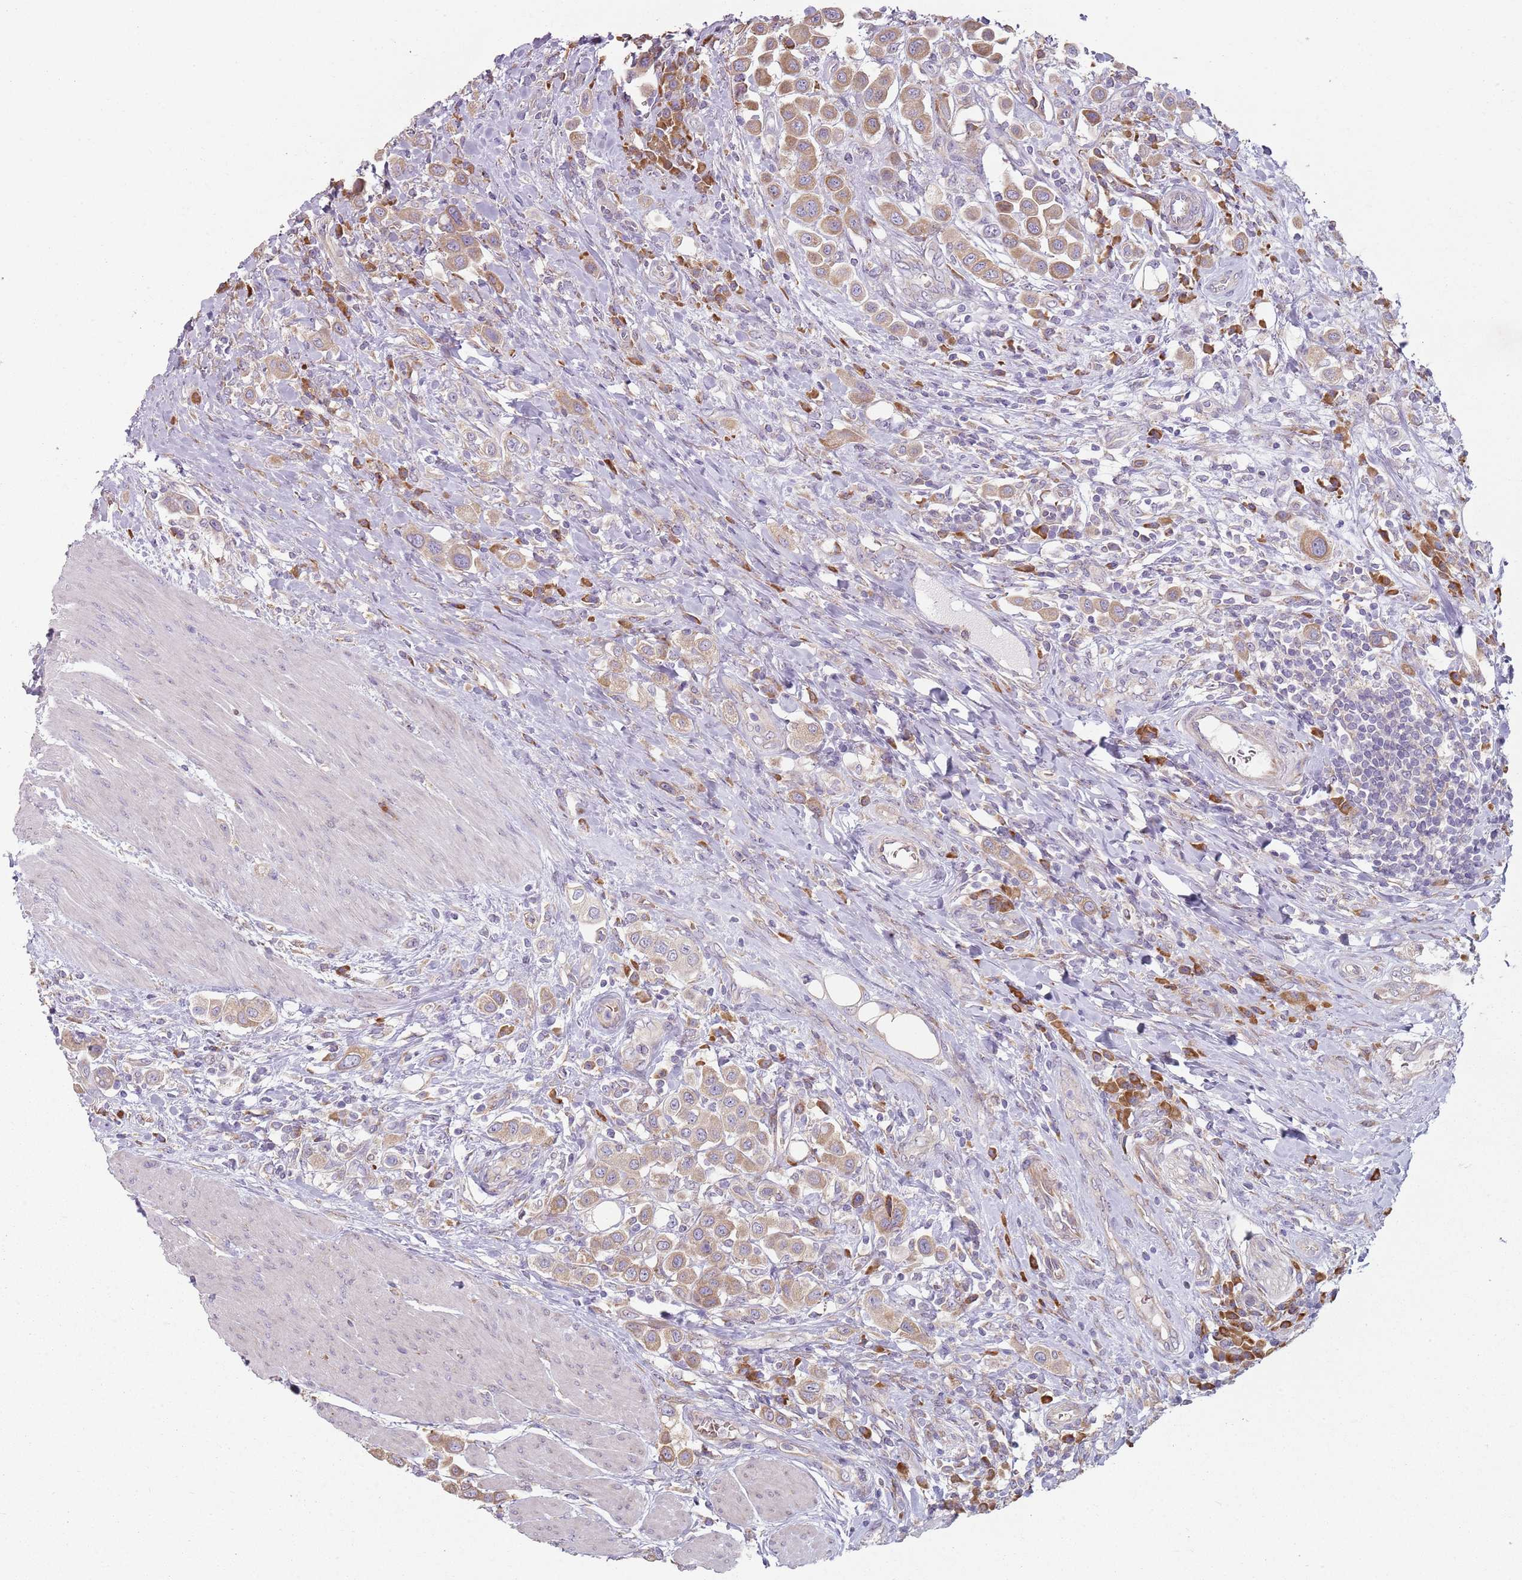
{"staining": {"intensity": "moderate", "quantity": "25%-75%", "location": "cytoplasmic/membranous"}, "tissue": "urothelial cancer", "cell_type": "Tumor cells", "image_type": "cancer", "snomed": [{"axis": "morphology", "description": "Urothelial carcinoma, High grade"}, {"axis": "topography", "description": "Urinary bladder"}], "caption": "Human urothelial cancer stained with a brown dye displays moderate cytoplasmic/membranous positive expression in about 25%-75% of tumor cells.", "gene": "SPATA2", "patient": {"sex": "male", "age": 50}}